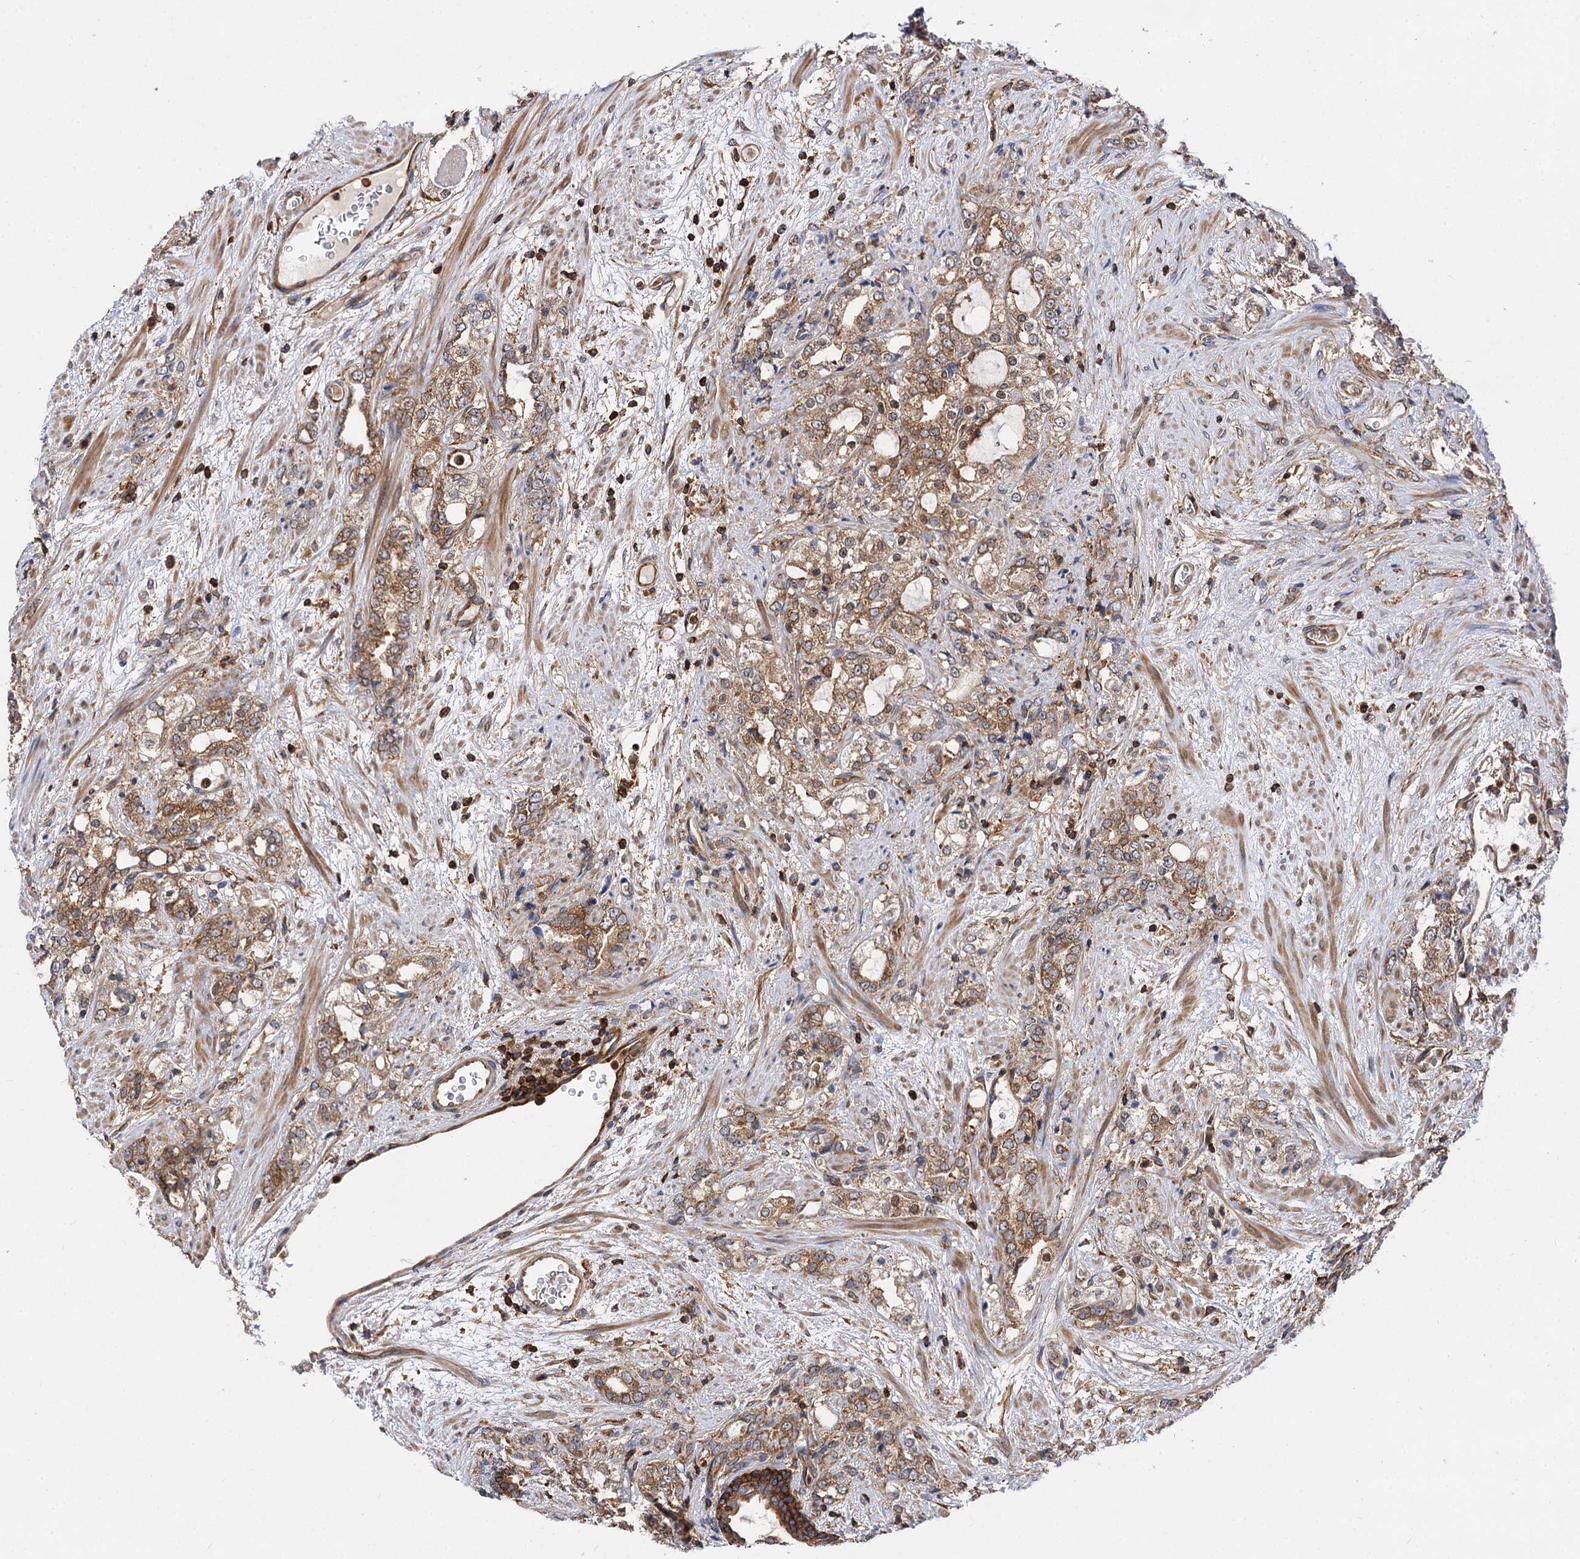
{"staining": {"intensity": "moderate", "quantity": ">75%", "location": "cytoplasmic/membranous"}, "tissue": "prostate cancer", "cell_type": "Tumor cells", "image_type": "cancer", "snomed": [{"axis": "morphology", "description": "Adenocarcinoma, High grade"}, {"axis": "topography", "description": "Prostate"}], "caption": "Prostate adenocarcinoma (high-grade) stained with a protein marker demonstrates moderate staining in tumor cells.", "gene": "PACS1", "patient": {"sex": "male", "age": 64}}